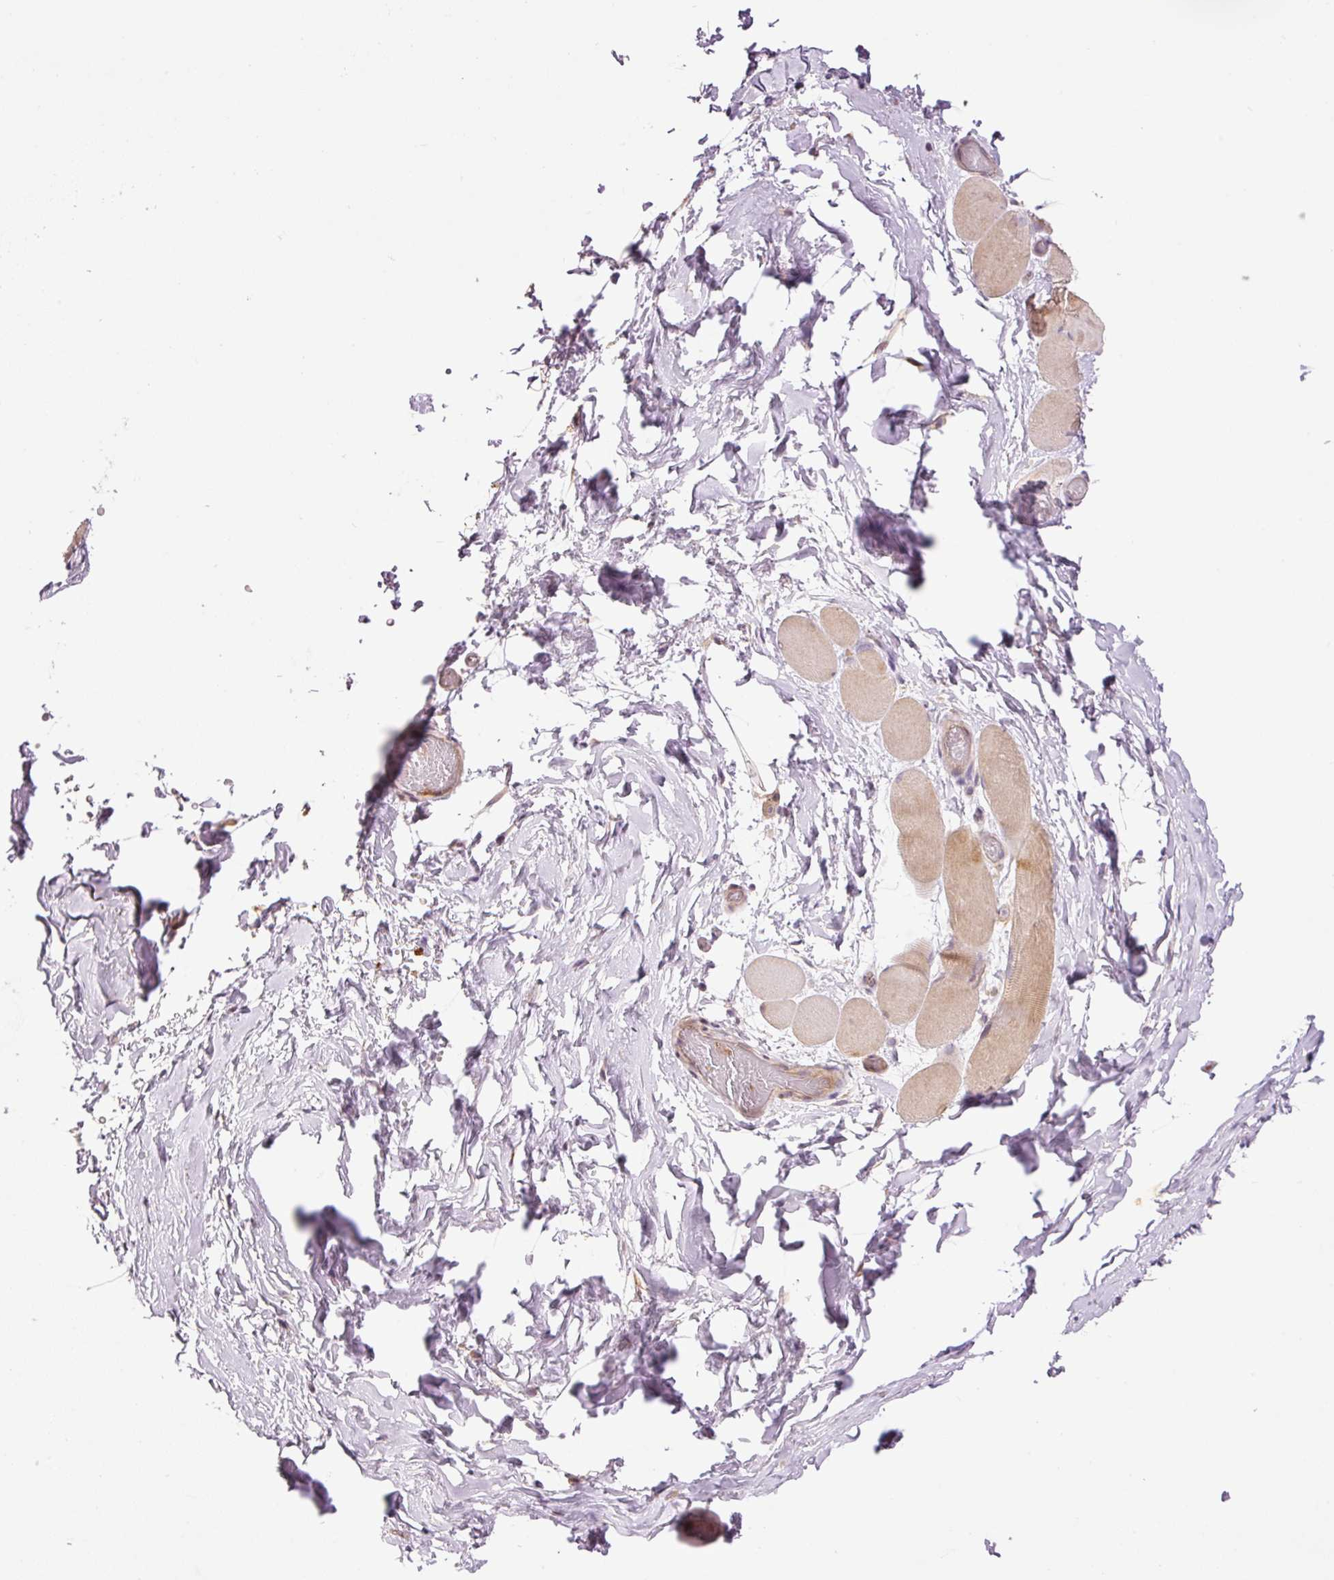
{"staining": {"intensity": "negative", "quantity": "none", "location": "none"}, "tissue": "adipose tissue", "cell_type": "Adipocytes", "image_type": "normal", "snomed": [{"axis": "morphology", "description": "Normal tissue, NOS"}, {"axis": "topography", "description": "Vascular tissue"}, {"axis": "topography", "description": "Peripheral nerve tissue"}], "caption": "Adipocytes show no significant staining in normal adipose tissue.", "gene": "SLC29A3", "patient": {"sex": "male", "age": 41}}